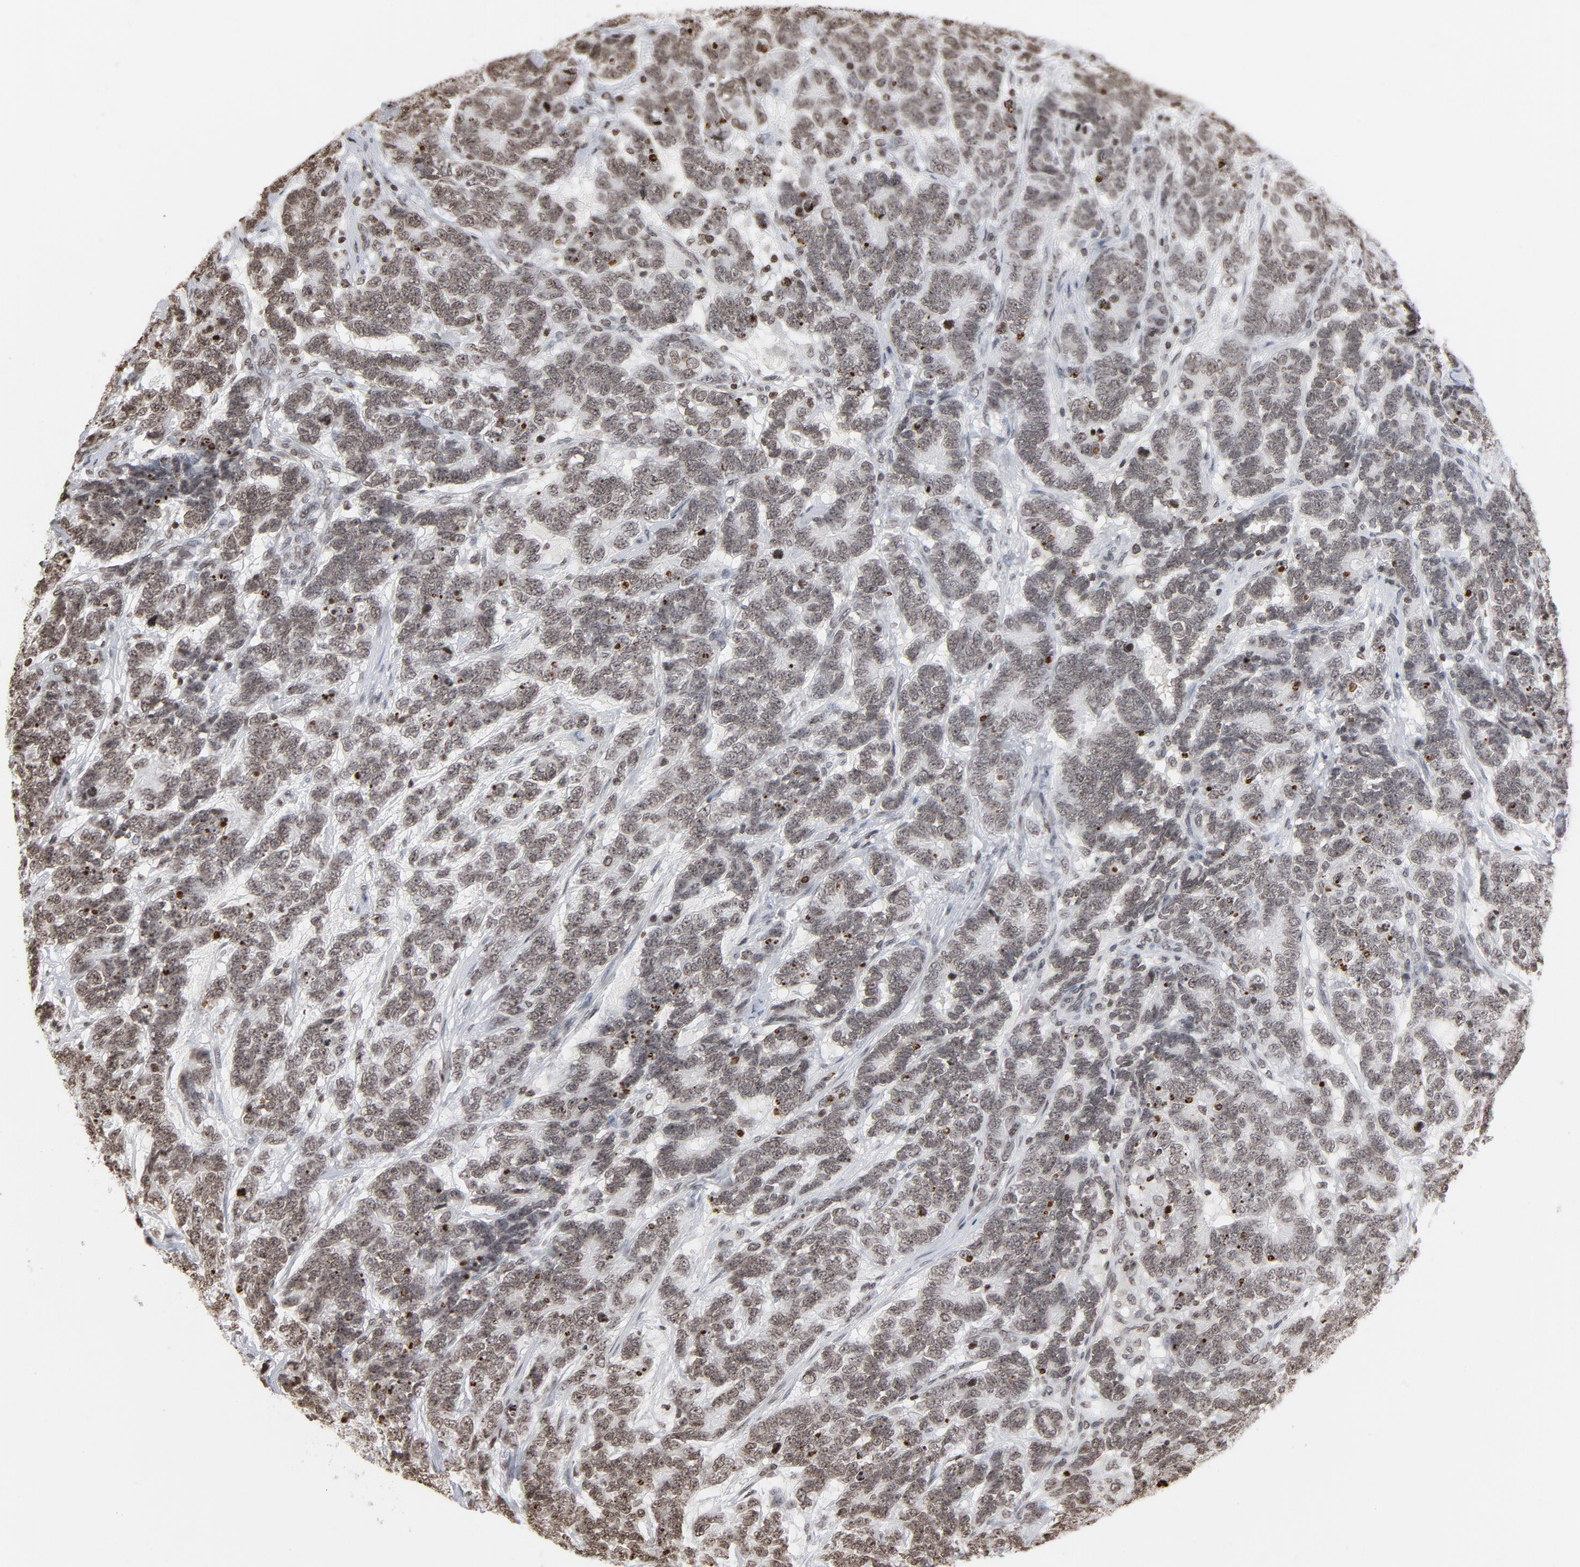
{"staining": {"intensity": "weak", "quantity": ">75%", "location": "nuclear"}, "tissue": "testis cancer", "cell_type": "Tumor cells", "image_type": "cancer", "snomed": [{"axis": "morphology", "description": "Carcinoma, Embryonal, NOS"}, {"axis": "topography", "description": "Testis"}], "caption": "A histopathology image showing weak nuclear expression in about >75% of tumor cells in testis cancer, as visualized by brown immunohistochemical staining.", "gene": "H2AC12", "patient": {"sex": "male", "age": 26}}